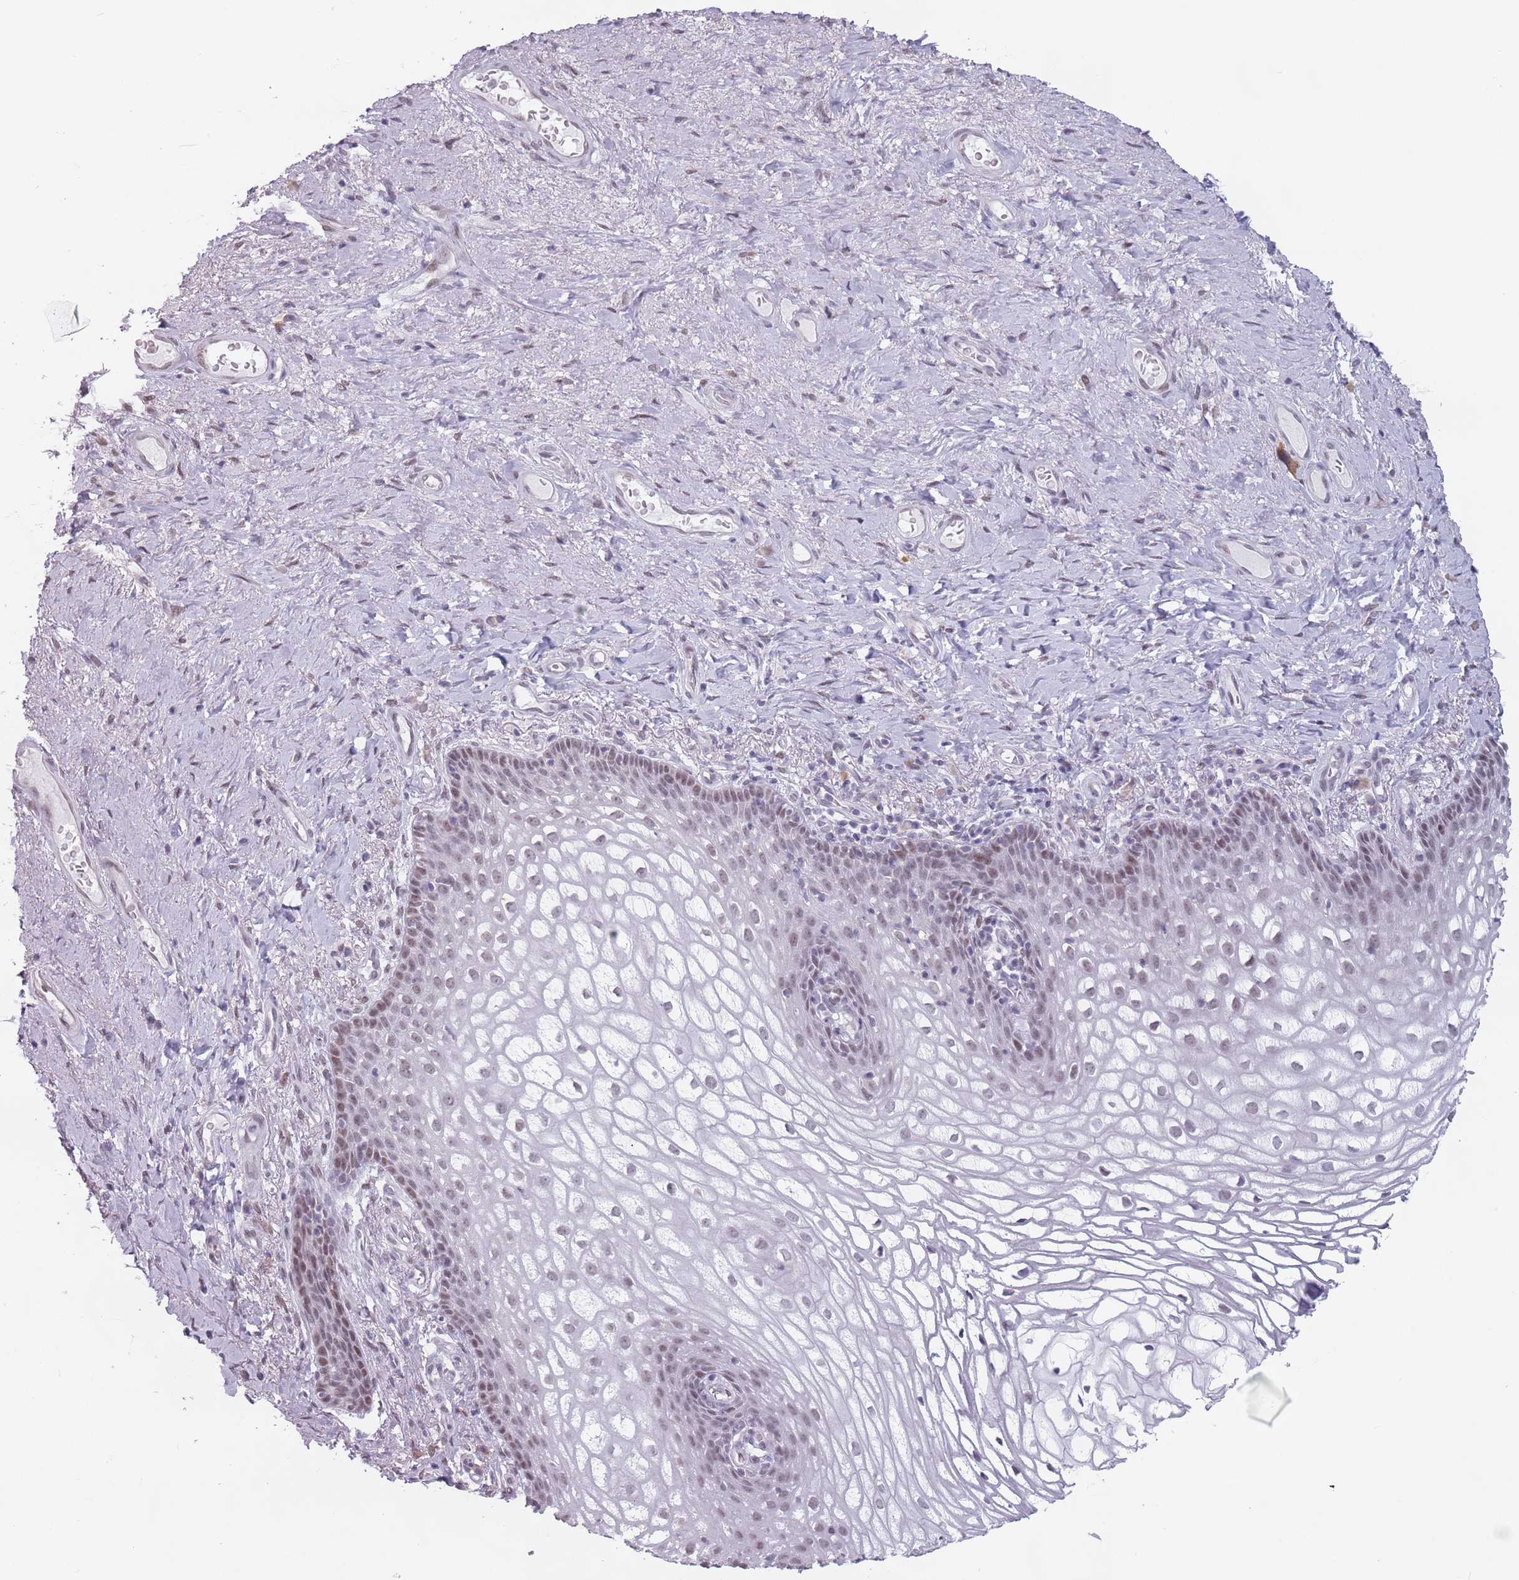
{"staining": {"intensity": "weak", "quantity": "25%-75%", "location": "nuclear"}, "tissue": "vagina", "cell_type": "Squamous epithelial cells", "image_type": "normal", "snomed": [{"axis": "morphology", "description": "Normal tissue, NOS"}, {"axis": "topography", "description": "Vagina"}], "caption": "A high-resolution histopathology image shows immunohistochemistry staining of normal vagina, which exhibits weak nuclear staining in about 25%-75% of squamous epithelial cells.", "gene": "PTCHD1", "patient": {"sex": "female", "age": 60}}